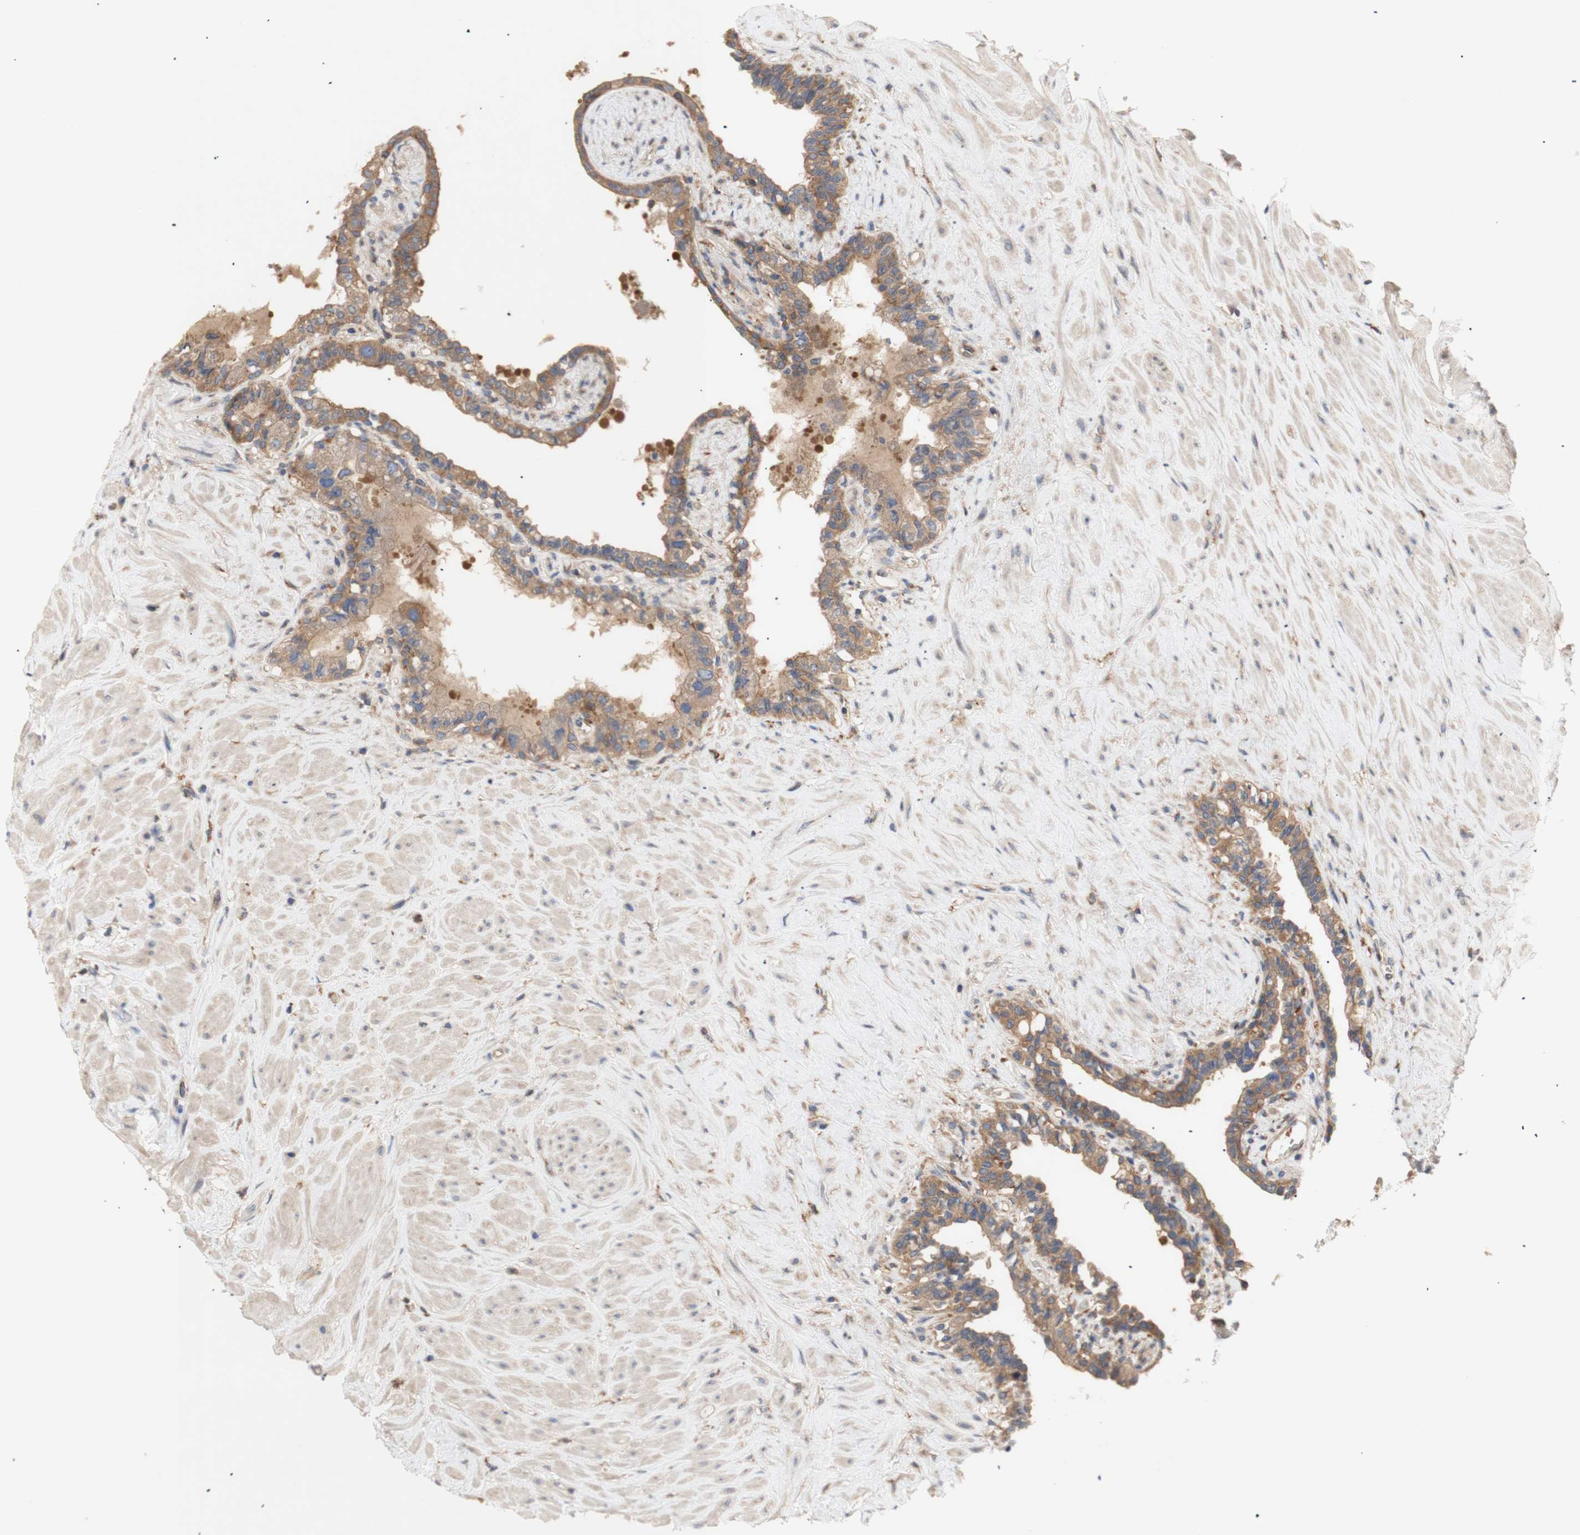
{"staining": {"intensity": "moderate", "quantity": ">75%", "location": "cytoplasmic/membranous"}, "tissue": "seminal vesicle", "cell_type": "Glandular cells", "image_type": "normal", "snomed": [{"axis": "morphology", "description": "Normal tissue, NOS"}, {"axis": "topography", "description": "Seminal veicle"}], "caption": "About >75% of glandular cells in normal human seminal vesicle exhibit moderate cytoplasmic/membranous protein staining as visualized by brown immunohistochemical staining.", "gene": "IKBKG", "patient": {"sex": "male", "age": 63}}